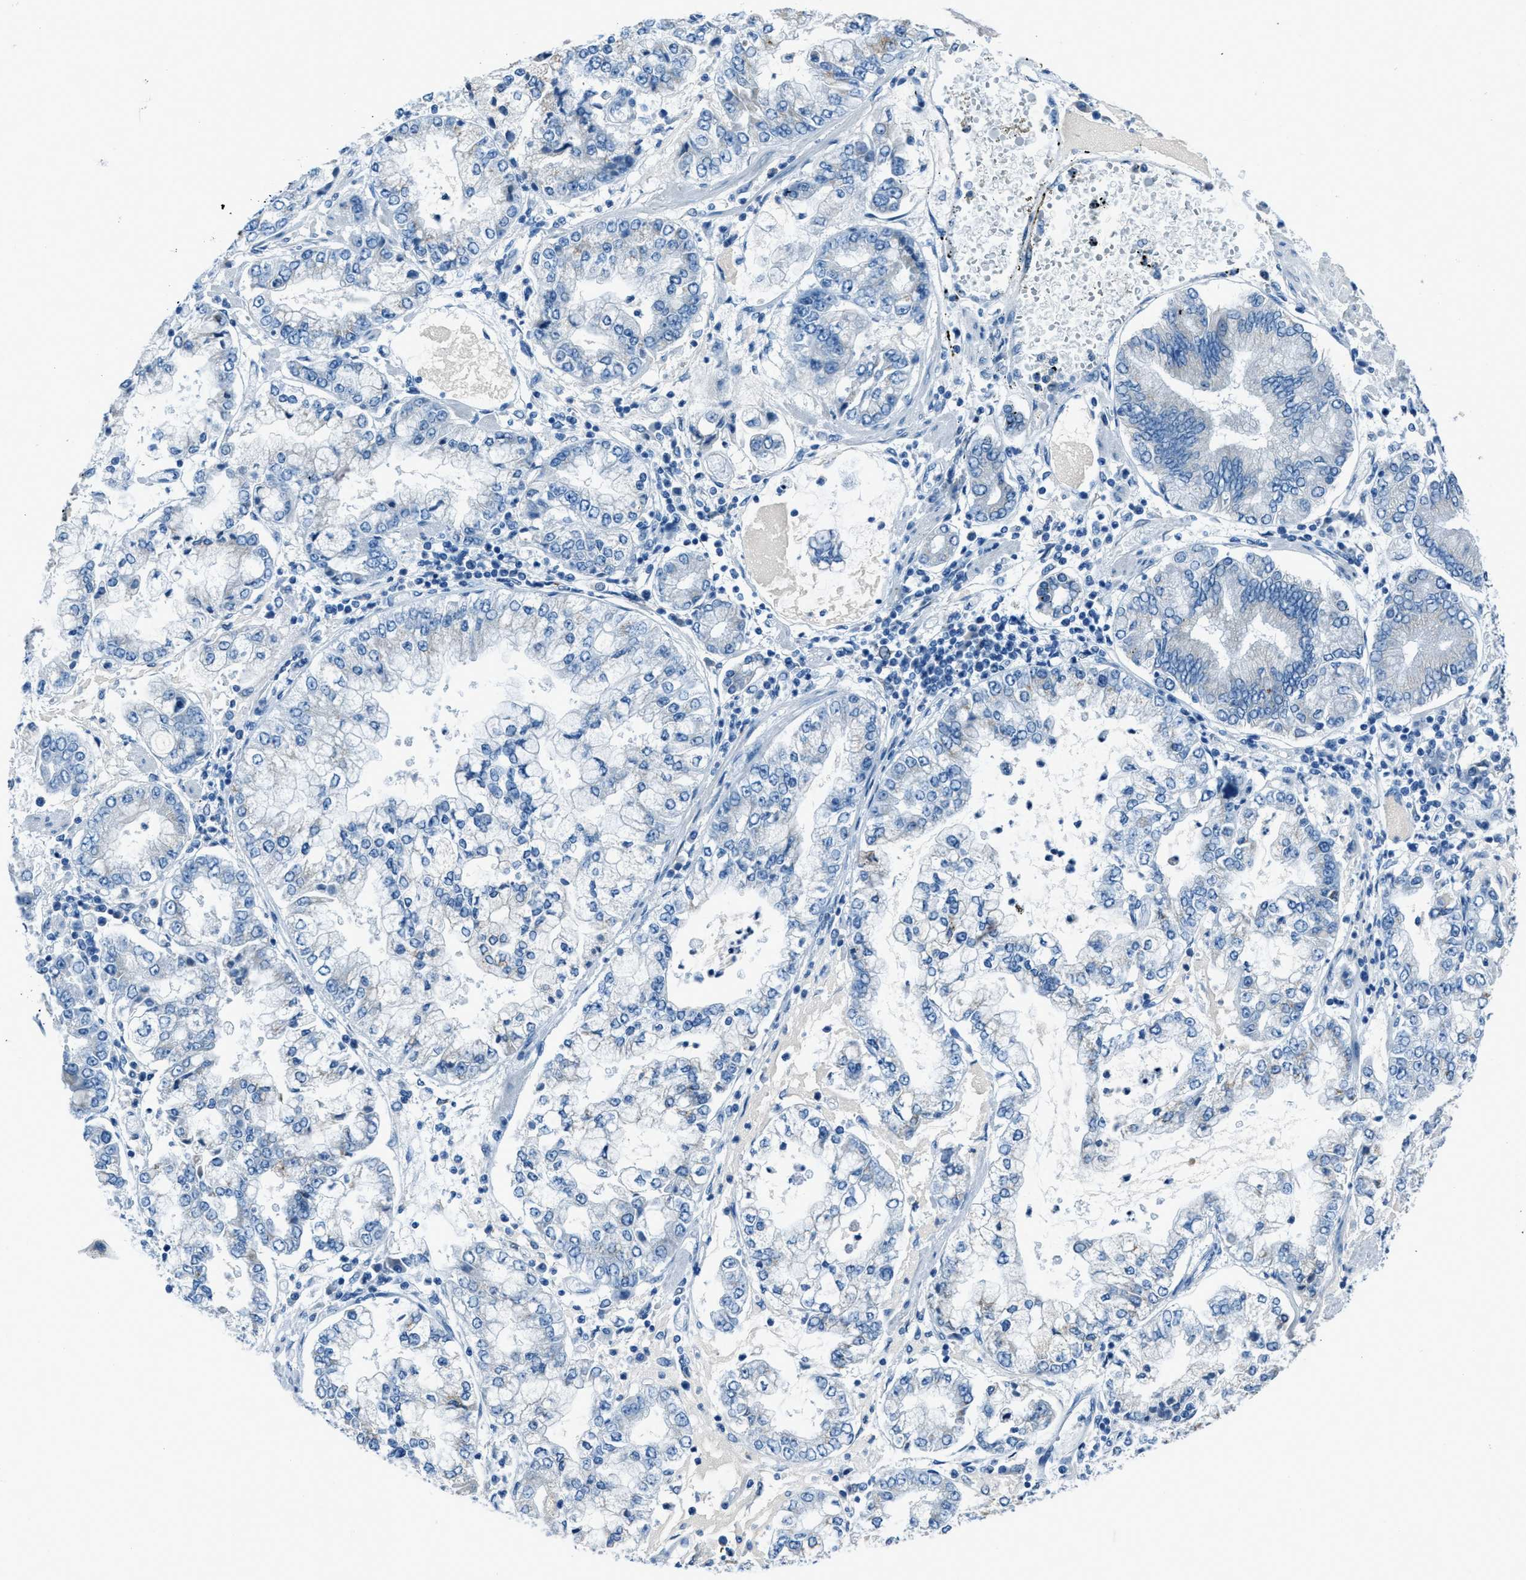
{"staining": {"intensity": "negative", "quantity": "none", "location": "none"}, "tissue": "stomach cancer", "cell_type": "Tumor cells", "image_type": "cancer", "snomed": [{"axis": "morphology", "description": "Adenocarcinoma, NOS"}, {"axis": "topography", "description": "Stomach"}], "caption": "The immunohistochemistry image has no significant positivity in tumor cells of adenocarcinoma (stomach) tissue.", "gene": "AMACR", "patient": {"sex": "male", "age": 76}}